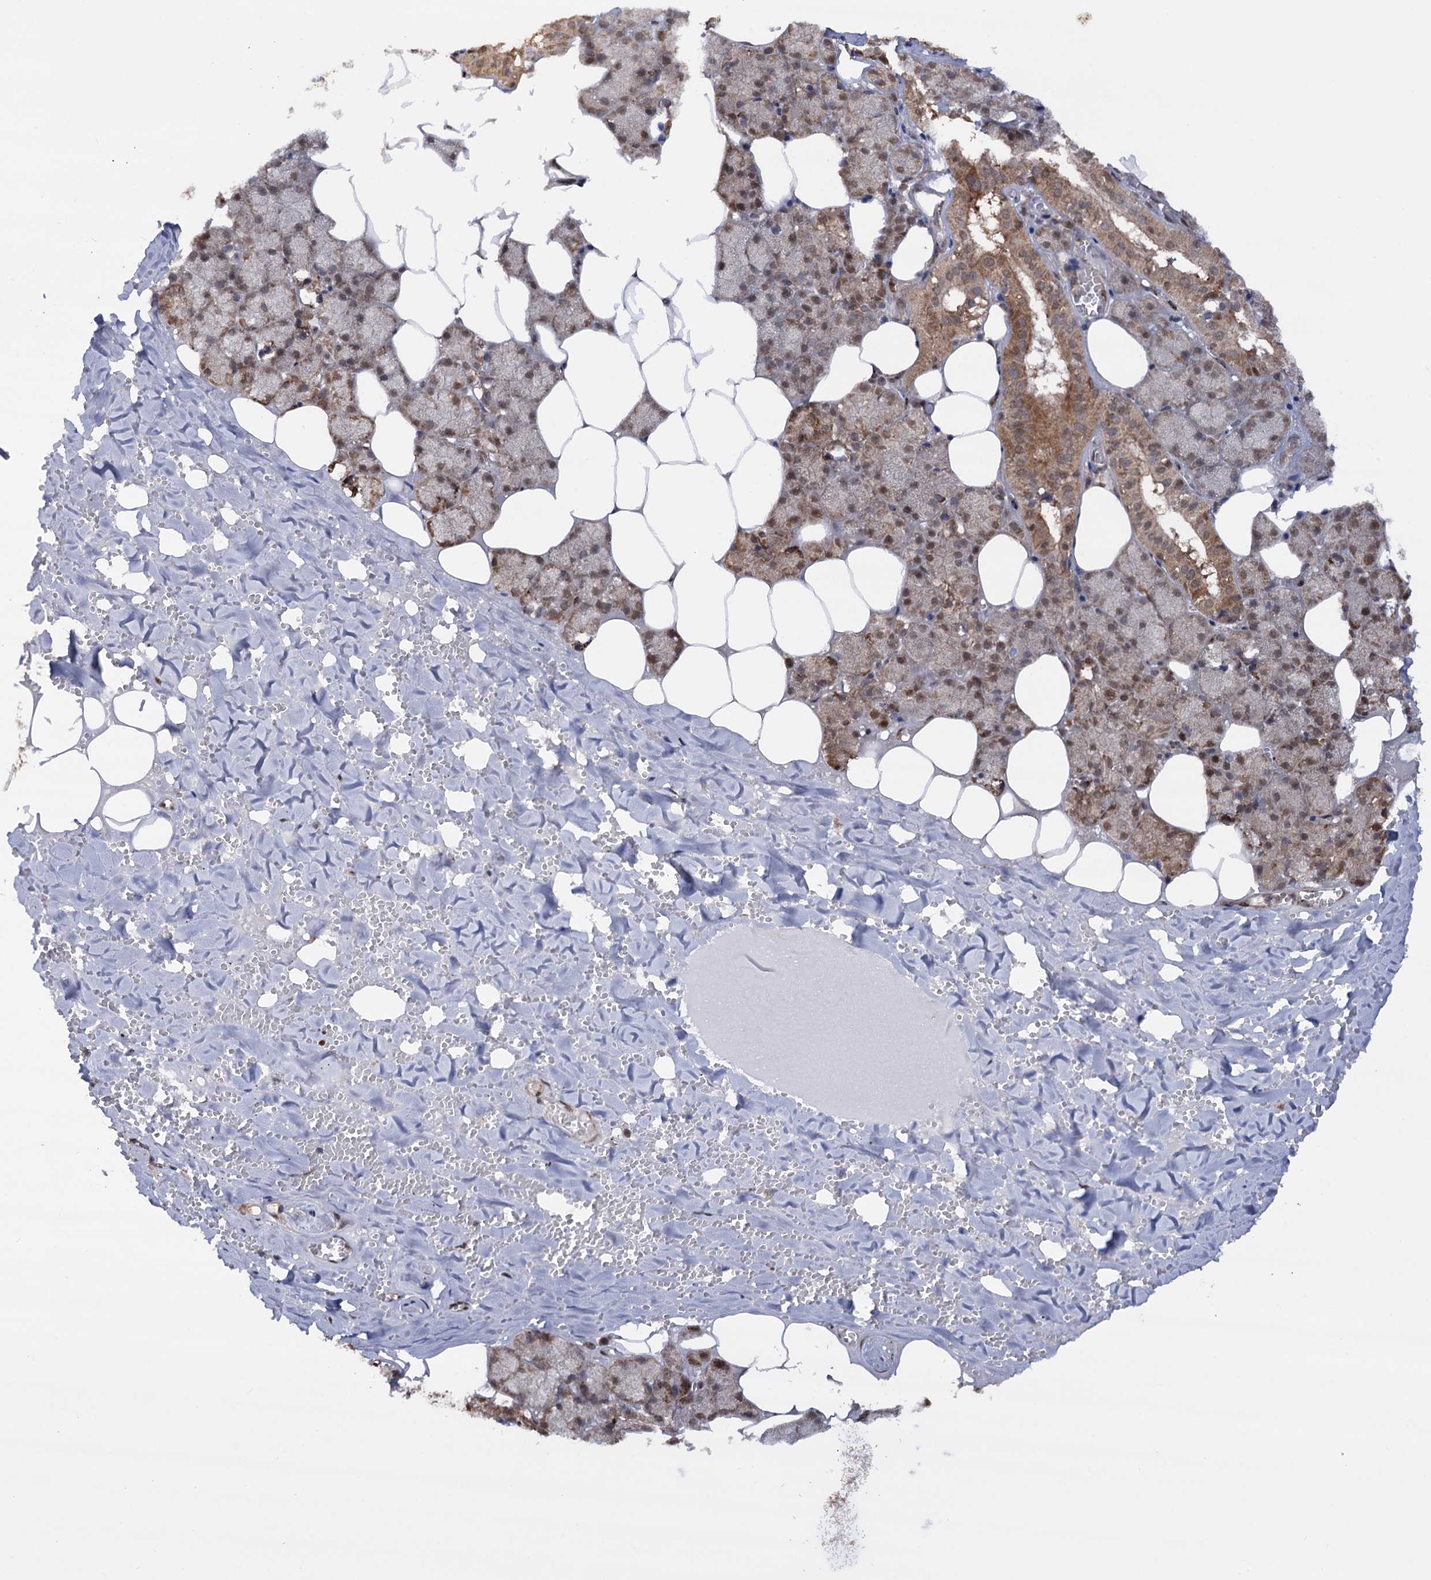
{"staining": {"intensity": "moderate", "quantity": ">75%", "location": "cytoplasmic/membranous,nuclear"}, "tissue": "salivary gland", "cell_type": "Glandular cells", "image_type": "normal", "snomed": [{"axis": "morphology", "description": "Normal tissue, NOS"}, {"axis": "topography", "description": "Salivary gland"}], "caption": "The image demonstrates immunohistochemical staining of benign salivary gland. There is moderate cytoplasmic/membranous,nuclear staining is seen in about >75% of glandular cells. The staining was performed using DAB, with brown indicating positive protein expression. Nuclei are stained blue with hematoxylin.", "gene": "PIGB", "patient": {"sex": "male", "age": 62}}